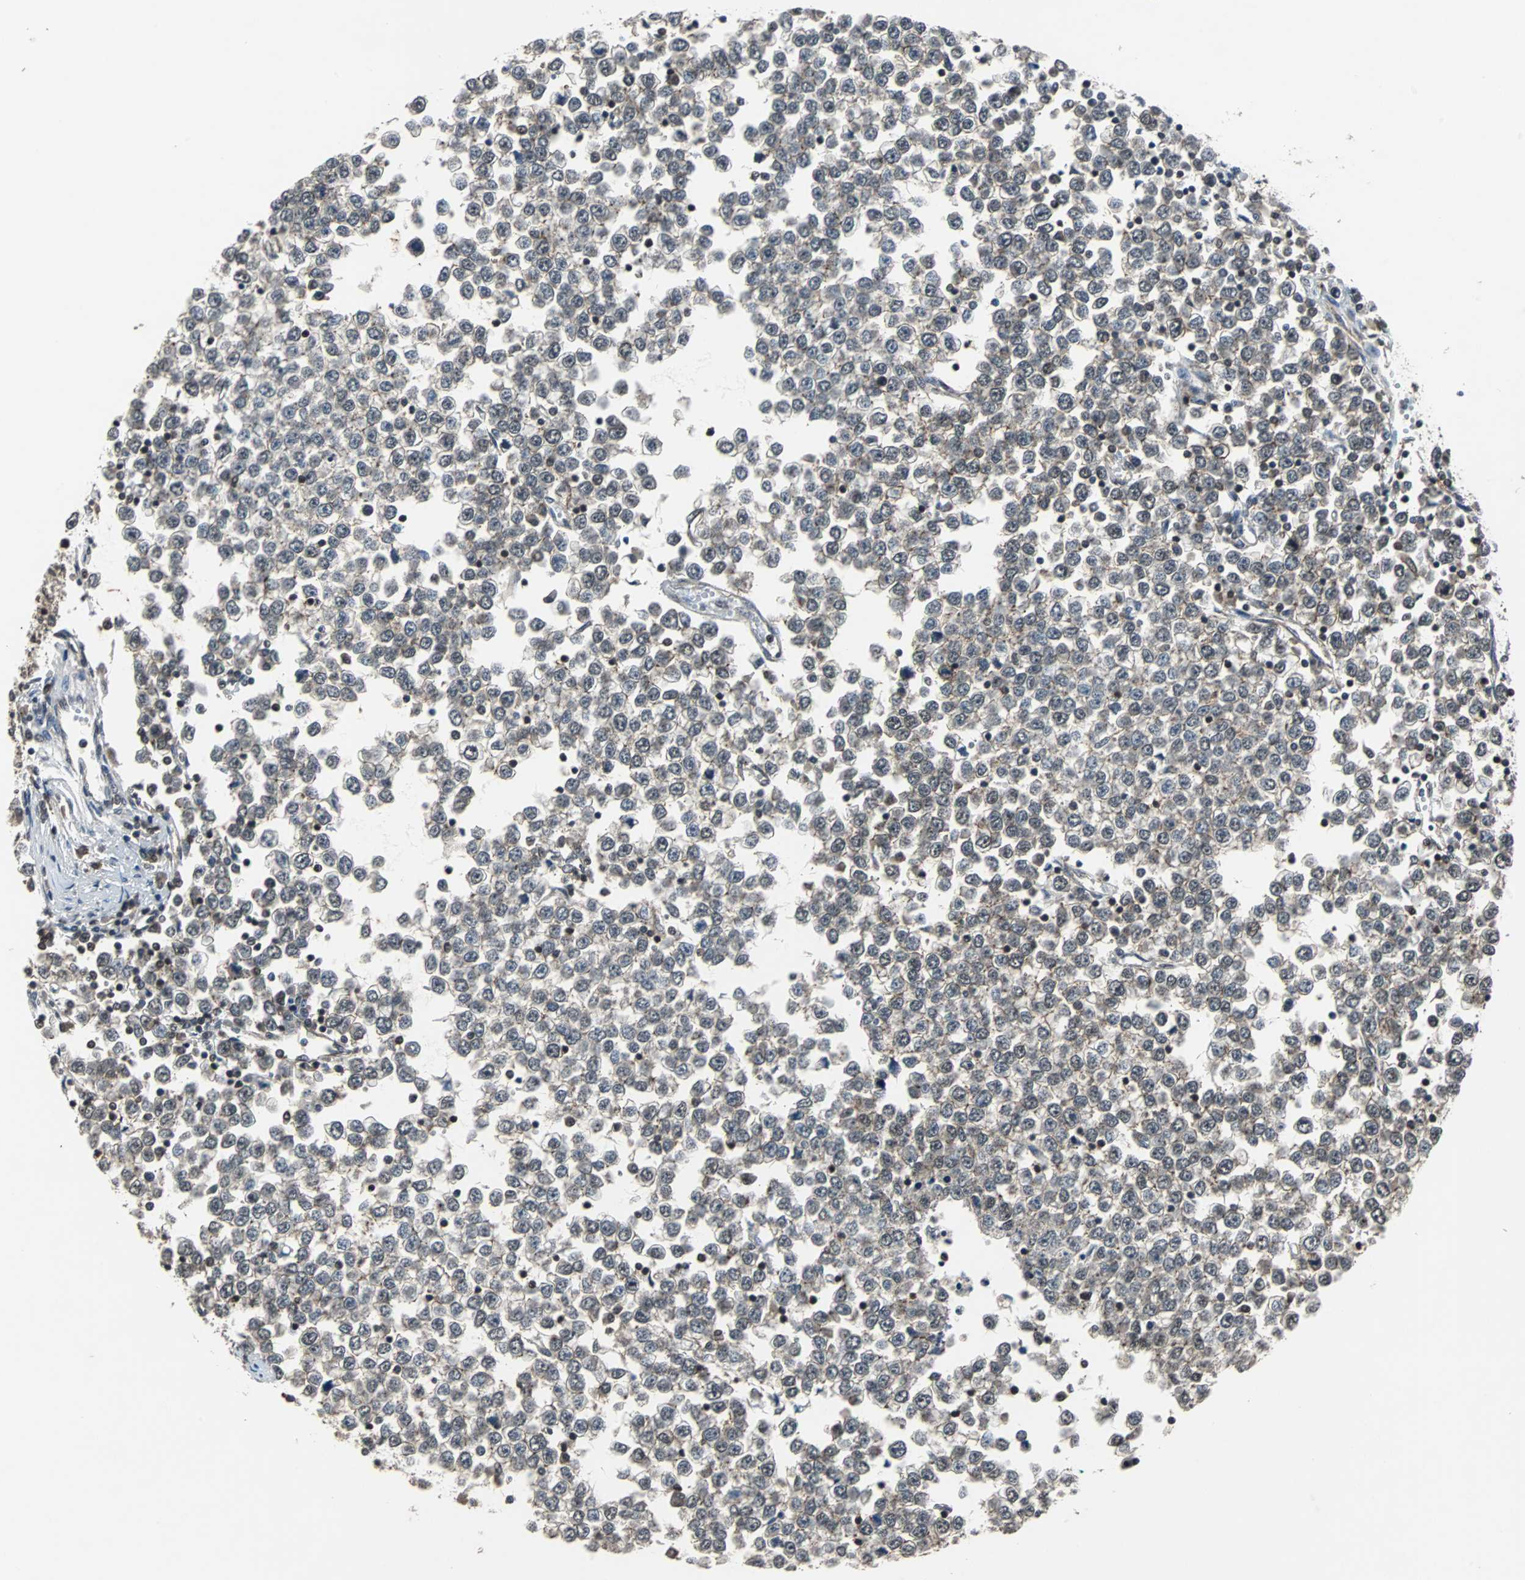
{"staining": {"intensity": "weak", "quantity": ">75%", "location": "cytoplasmic/membranous"}, "tissue": "testis cancer", "cell_type": "Tumor cells", "image_type": "cancer", "snomed": [{"axis": "morphology", "description": "Seminoma, NOS"}, {"axis": "topography", "description": "Testis"}], "caption": "An image of human testis seminoma stained for a protein exhibits weak cytoplasmic/membranous brown staining in tumor cells.", "gene": "LSR", "patient": {"sex": "male", "age": 65}}